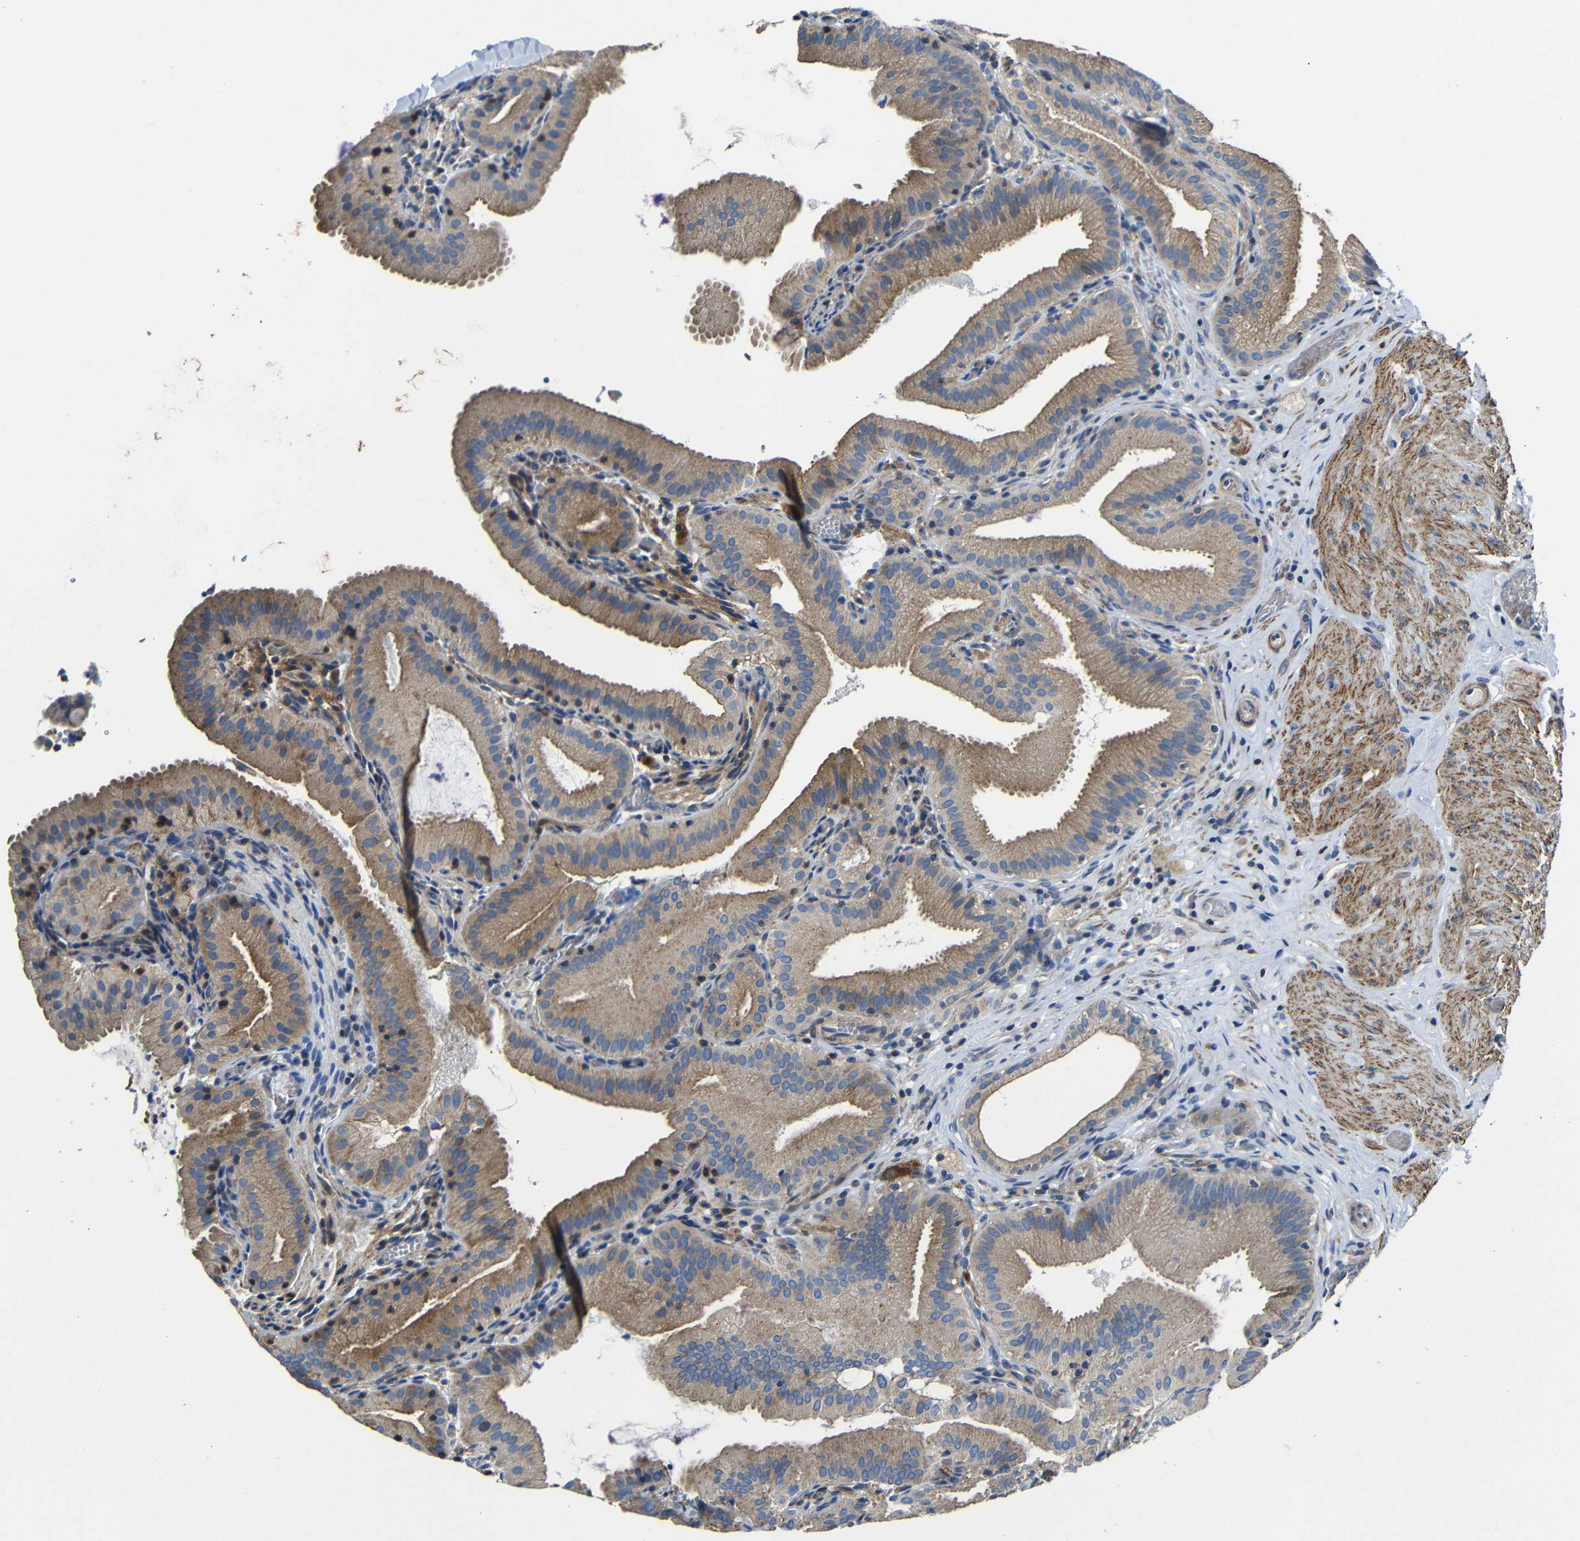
{"staining": {"intensity": "moderate", "quantity": ">75%", "location": "cytoplasmic/membranous"}, "tissue": "gallbladder", "cell_type": "Glandular cells", "image_type": "normal", "snomed": [{"axis": "morphology", "description": "Normal tissue, NOS"}, {"axis": "topography", "description": "Gallbladder"}], "caption": "DAB (3,3'-diaminobenzidine) immunohistochemical staining of unremarkable gallbladder reveals moderate cytoplasmic/membranous protein staining in approximately >75% of glandular cells.", "gene": "GDI1", "patient": {"sex": "male", "age": 54}}